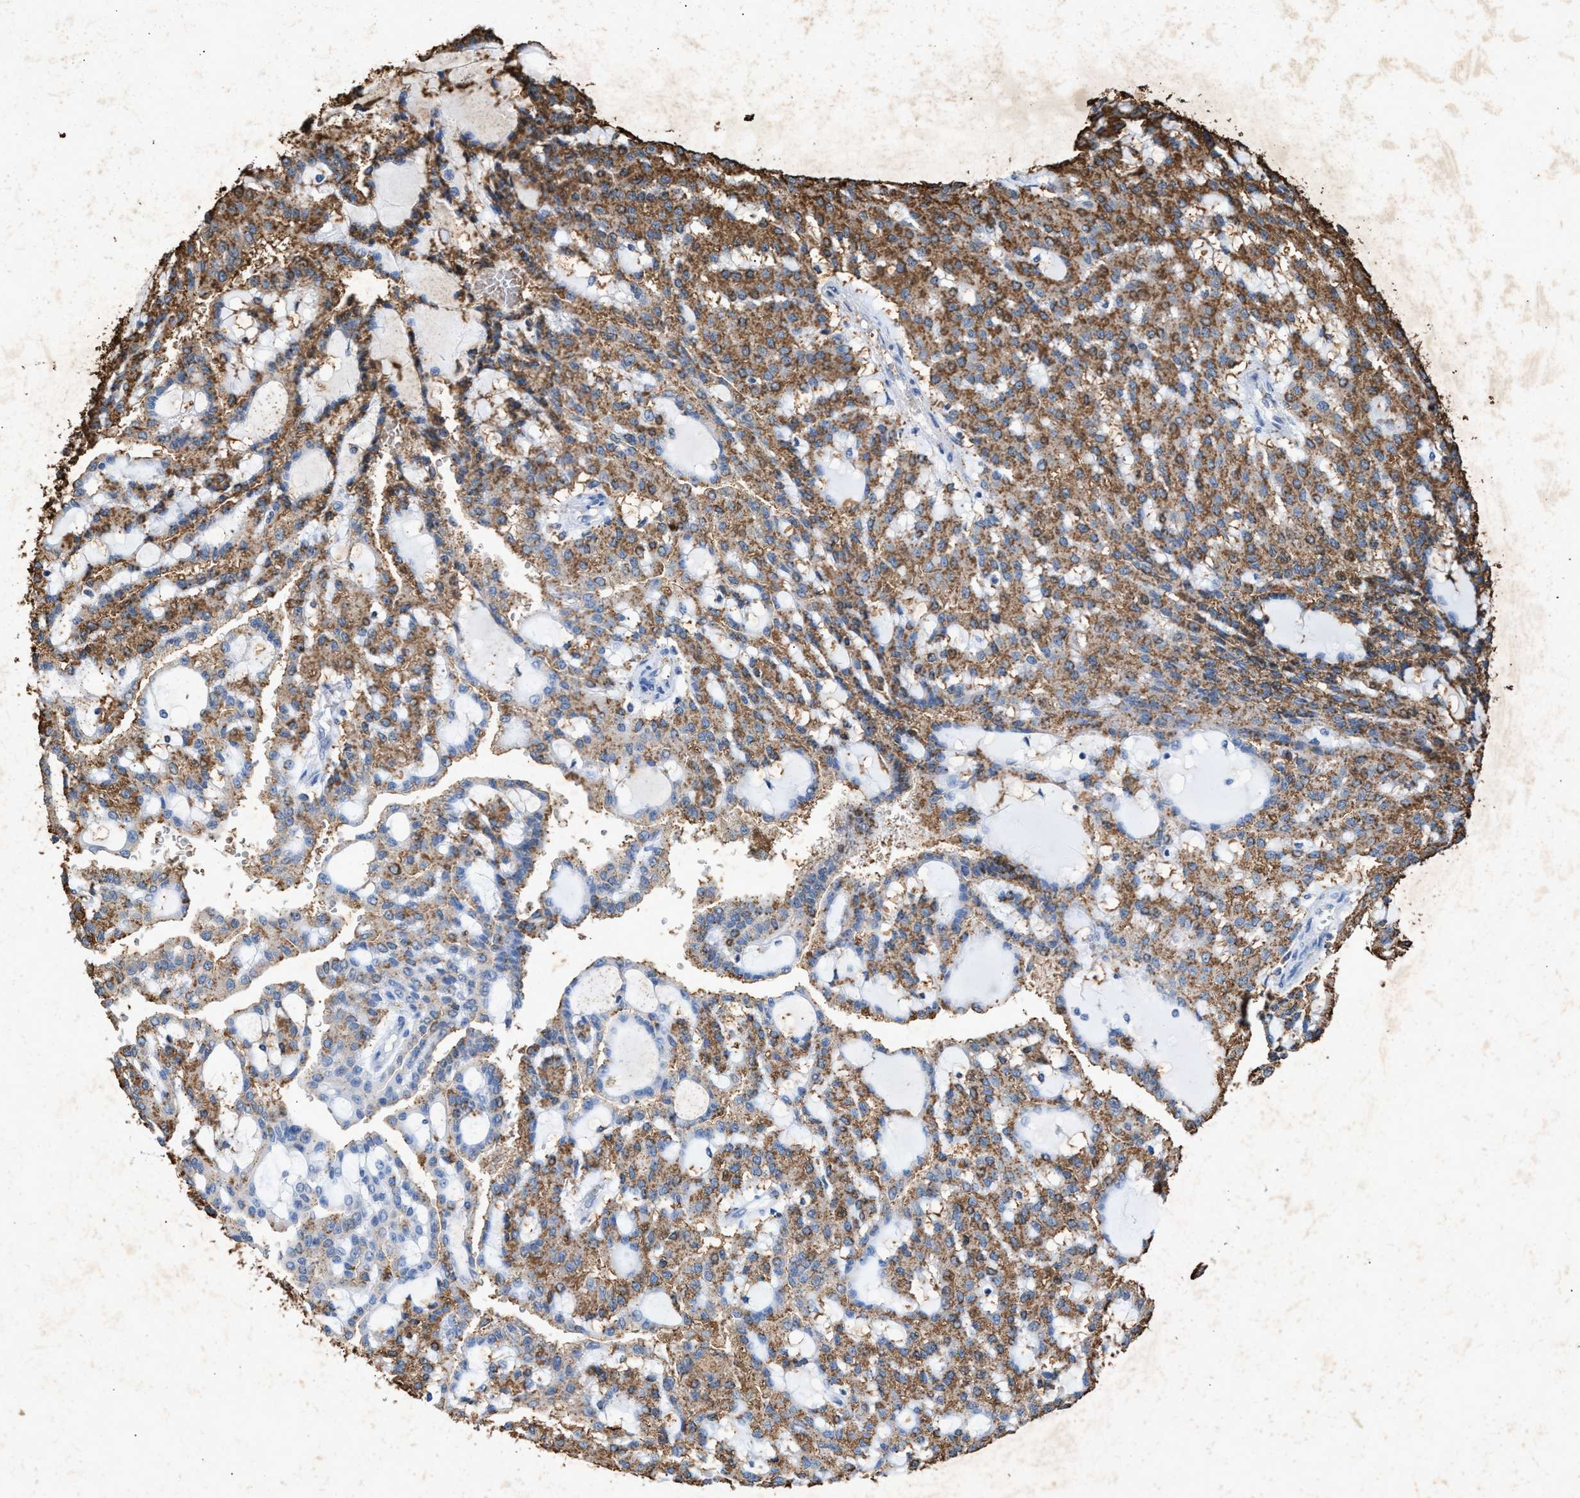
{"staining": {"intensity": "moderate", "quantity": ">75%", "location": "cytoplasmic/membranous"}, "tissue": "renal cancer", "cell_type": "Tumor cells", "image_type": "cancer", "snomed": [{"axis": "morphology", "description": "Adenocarcinoma, NOS"}, {"axis": "topography", "description": "Kidney"}], "caption": "An immunohistochemistry (IHC) micrograph of neoplastic tissue is shown. Protein staining in brown labels moderate cytoplasmic/membranous positivity in renal cancer within tumor cells.", "gene": "LTB4R2", "patient": {"sex": "male", "age": 63}}